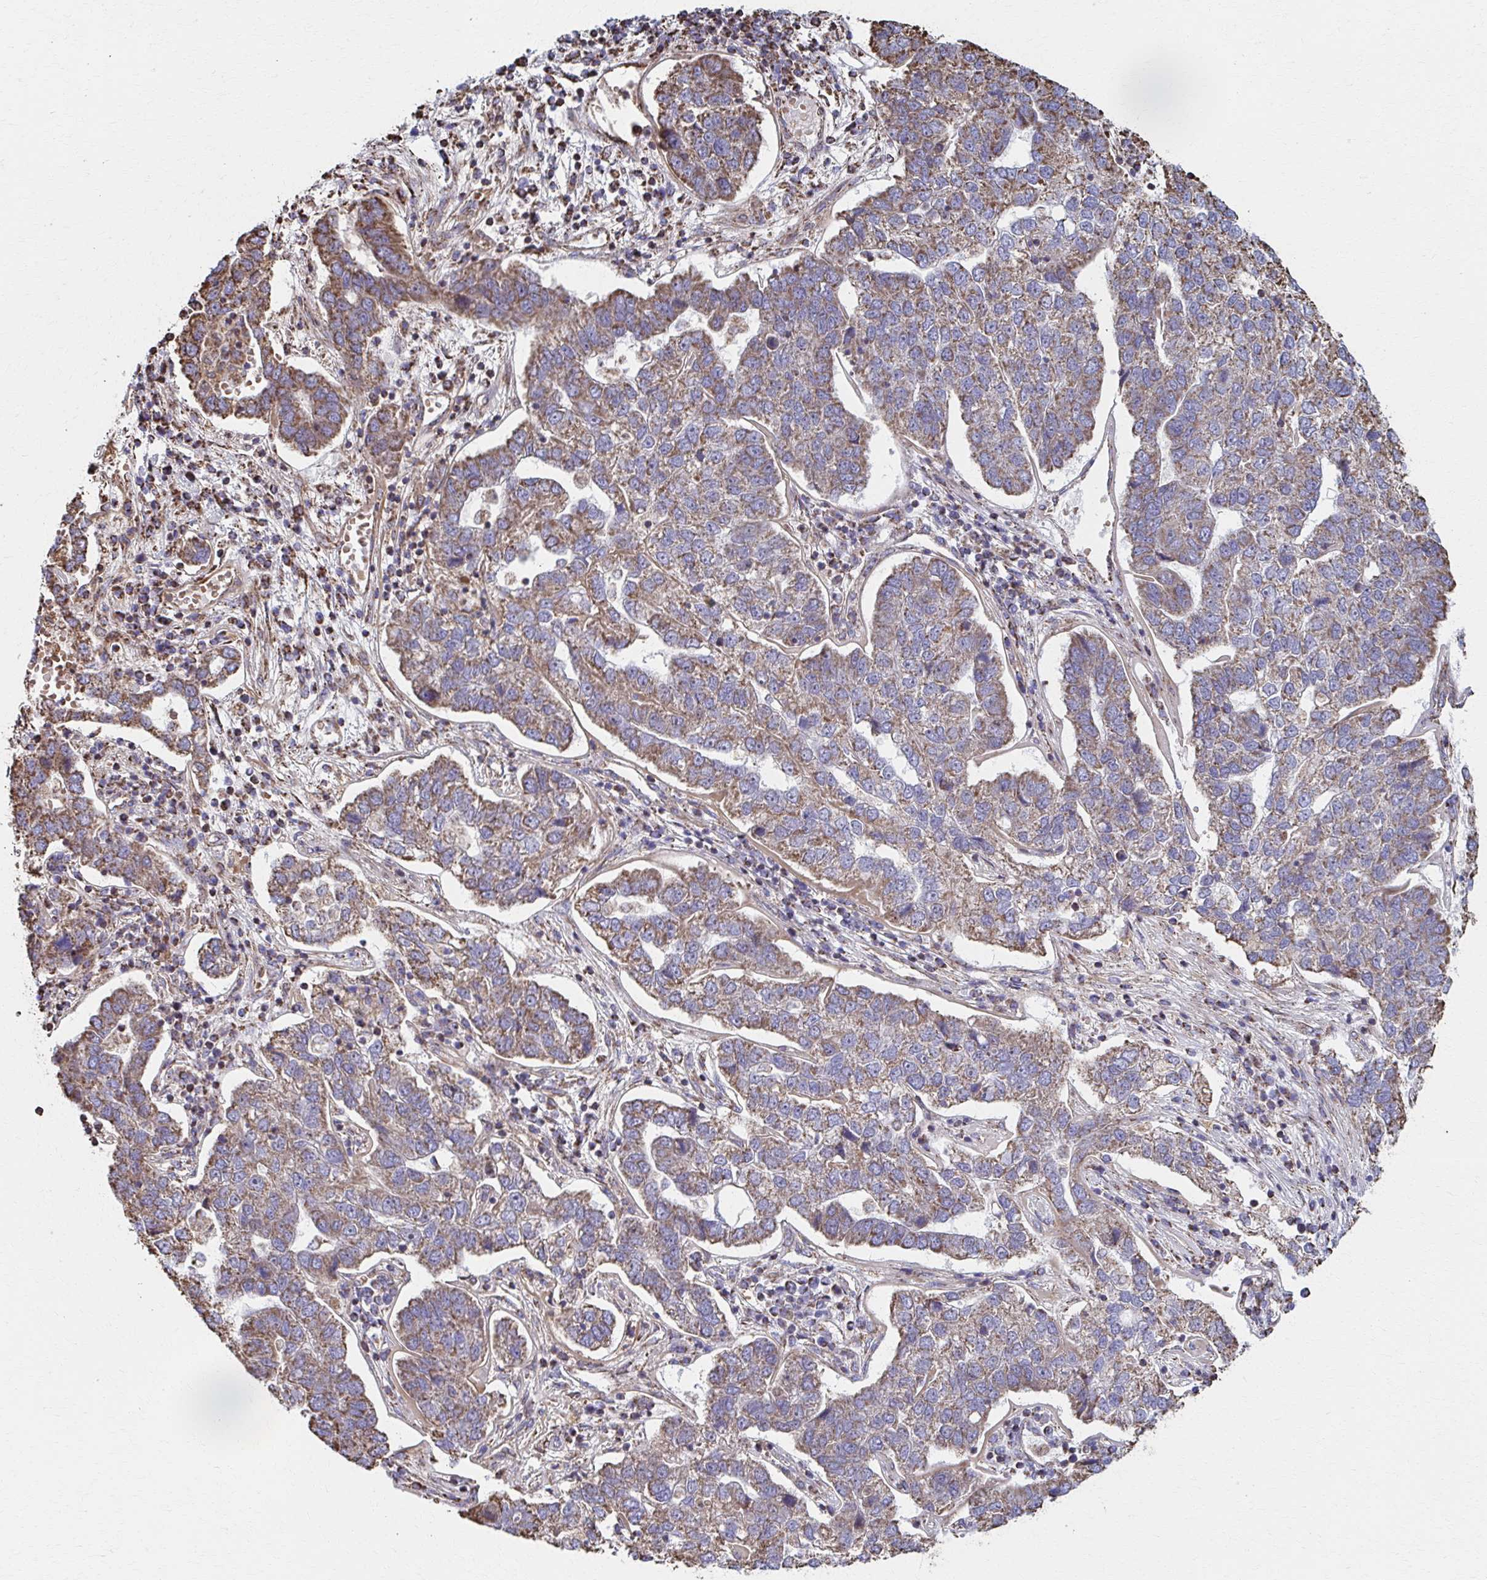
{"staining": {"intensity": "moderate", "quantity": ">75%", "location": "cytoplasmic/membranous"}, "tissue": "pancreatic cancer", "cell_type": "Tumor cells", "image_type": "cancer", "snomed": [{"axis": "morphology", "description": "Adenocarcinoma, NOS"}, {"axis": "topography", "description": "Pancreas"}], "caption": "Pancreatic cancer (adenocarcinoma) stained with DAB immunohistochemistry reveals medium levels of moderate cytoplasmic/membranous positivity in approximately >75% of tumor cells.", "gene": "SAT1", "patient": {"sex": "female", "age": 61}}